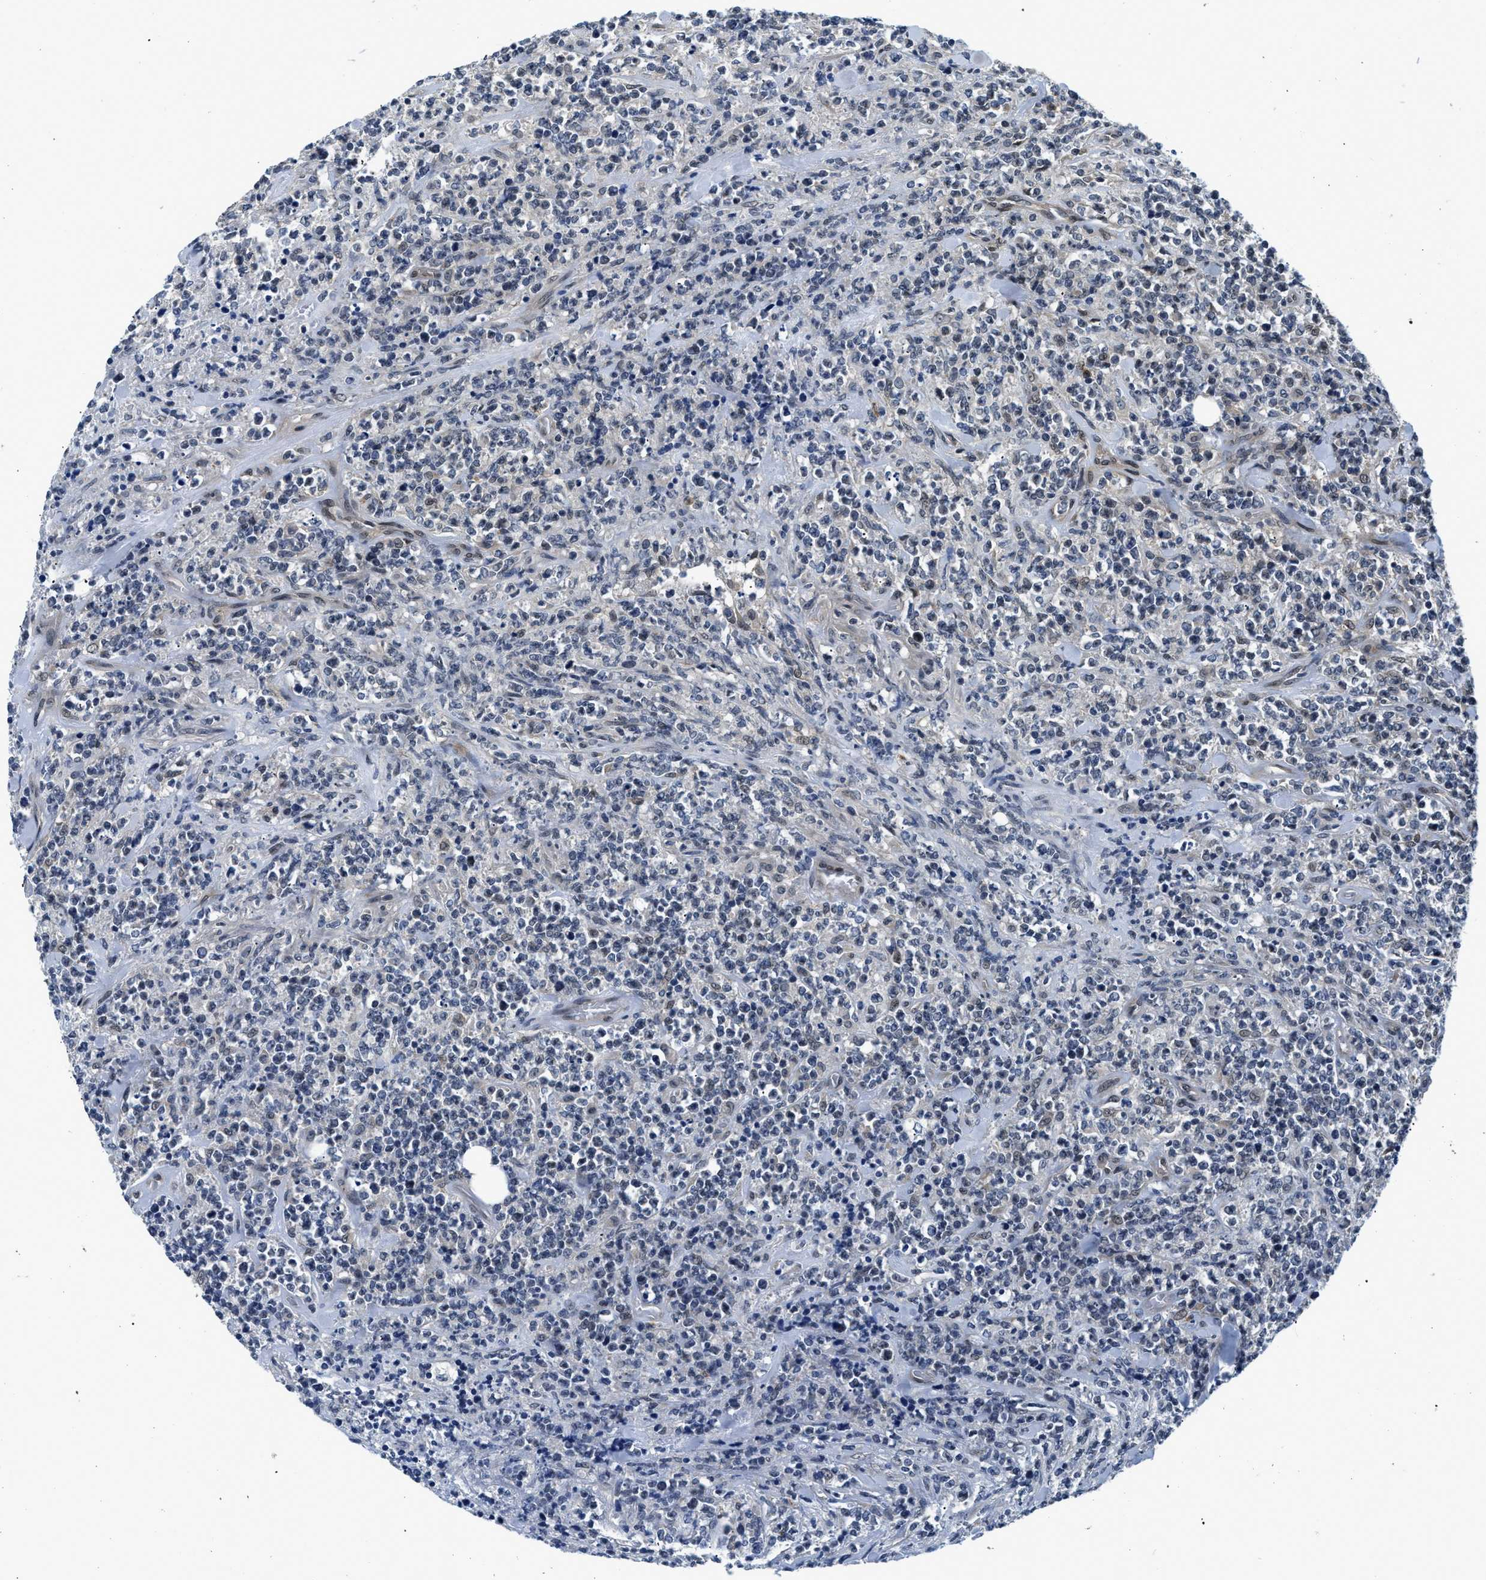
{"staining": {"intensity": "negative", "quantity": "none", "location": "none"}, "tissue": "lymphoma", "cell_type": "Tumor cells", "image_type": "cancer", "snomed": [{"axis": "morphology", "description": "Malignant lymphoma, non-Hodgkin's type, High grade"}, {"axis": "topography", "description": "Soft tissue"}], "caption": "Immunohistochemistry image of lymphoma stained for a protein (brown), which displays no expression in tumor cells.", "gene": "SMAD4", "patient": {"sex": "male", "age": 18}}